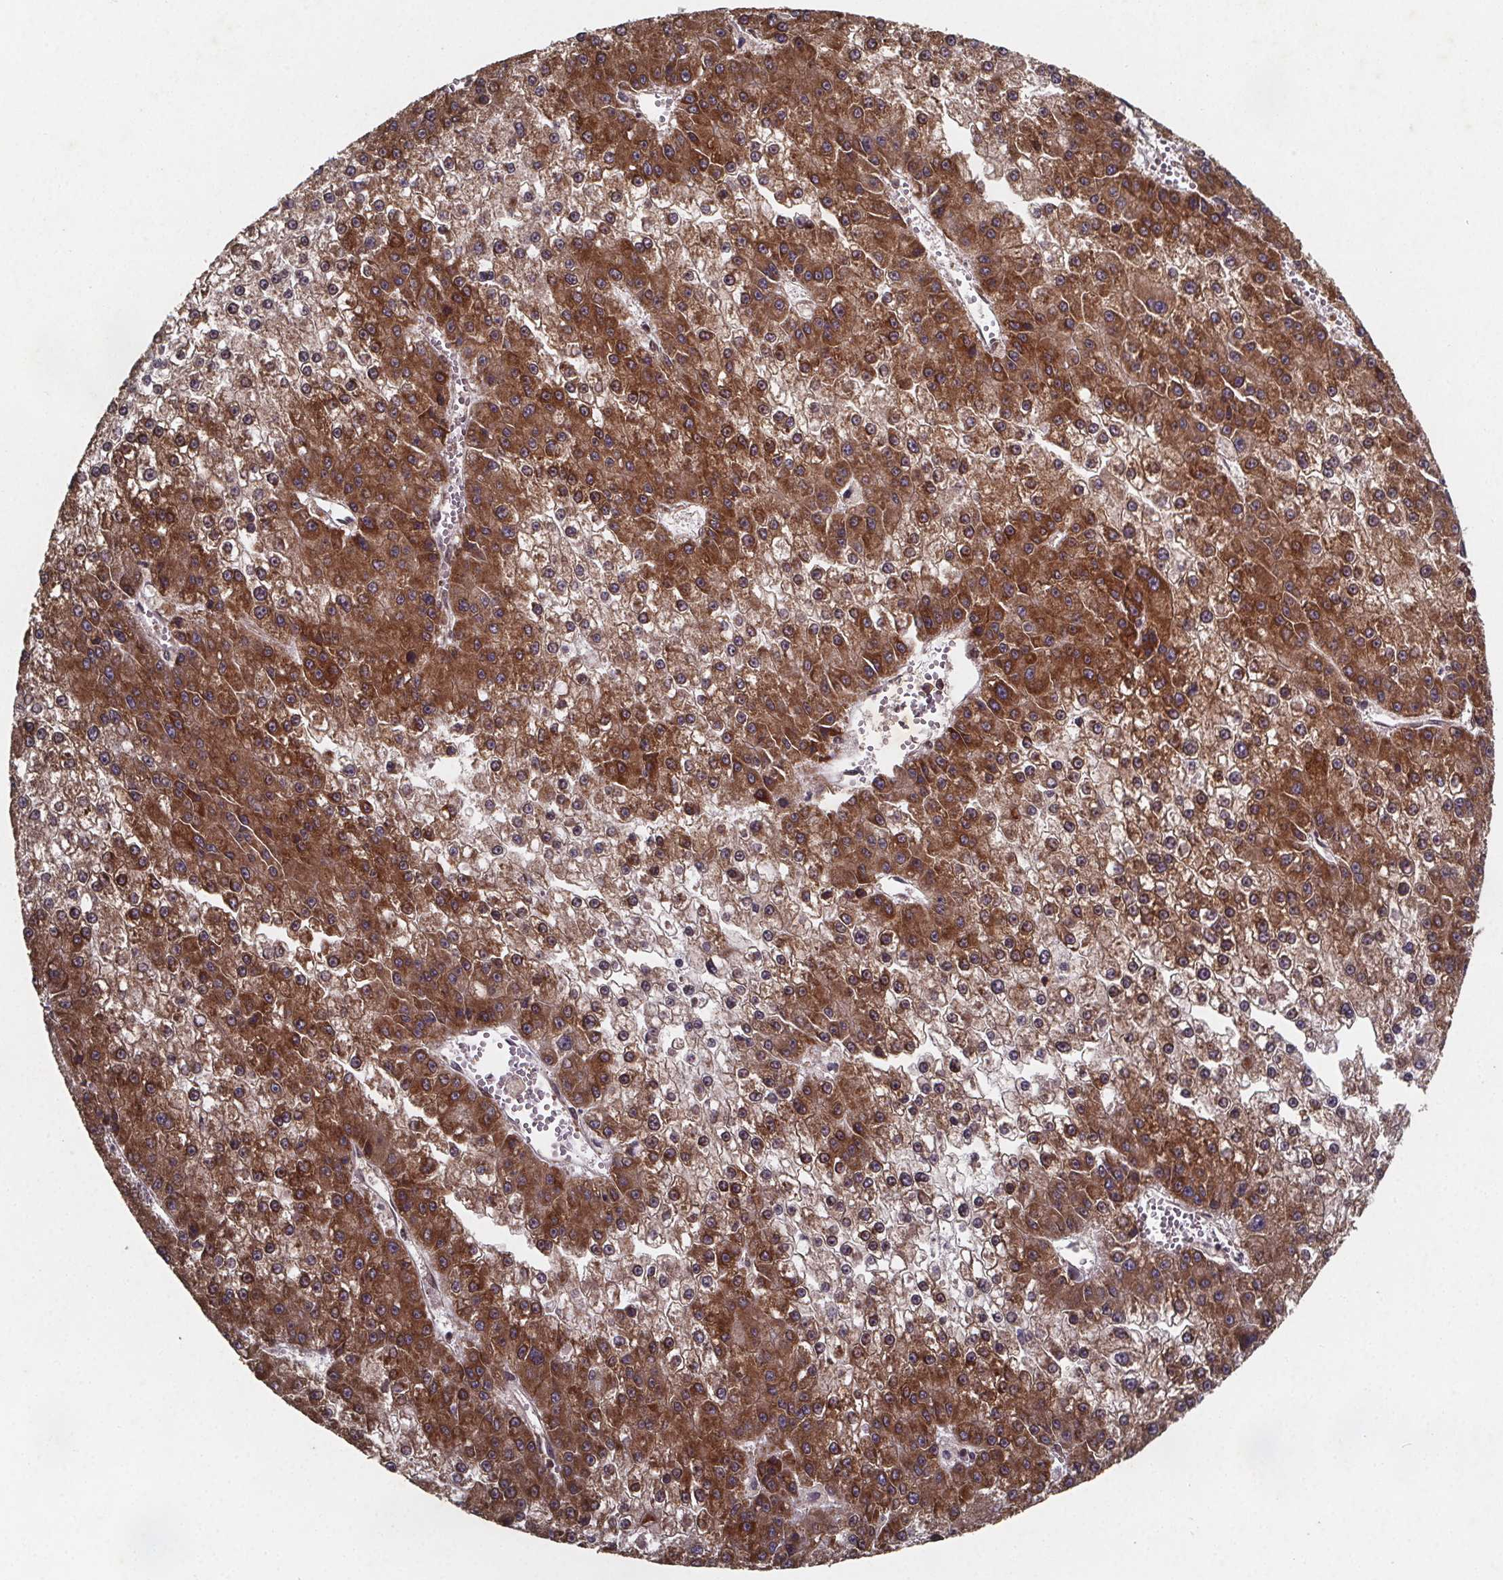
{"staining": {"intensity": "strong", "quantity": "25%-75%", "location": "cytoplasmic/membranous"}, "tissue": "liver cancer", "cell_type": "Tumor cells", "image_type": "cancer", "snomed": [{"axis": "morphology", "description": "Carcinoma, Hepatocellular, NOS"}, {"axis": "topography", "description": "Liver"}], "caption": "The immunohistochemical stain shows strong cytoplasmic/membranous positivity in tumor cells of hepatocellular carcinoma (liver) tissue. (DAB IHC, brown staining for protein, blue staining for nuclei).", "gene": "PIERCE2", "patient": {"sex": "female", "age": 73}}